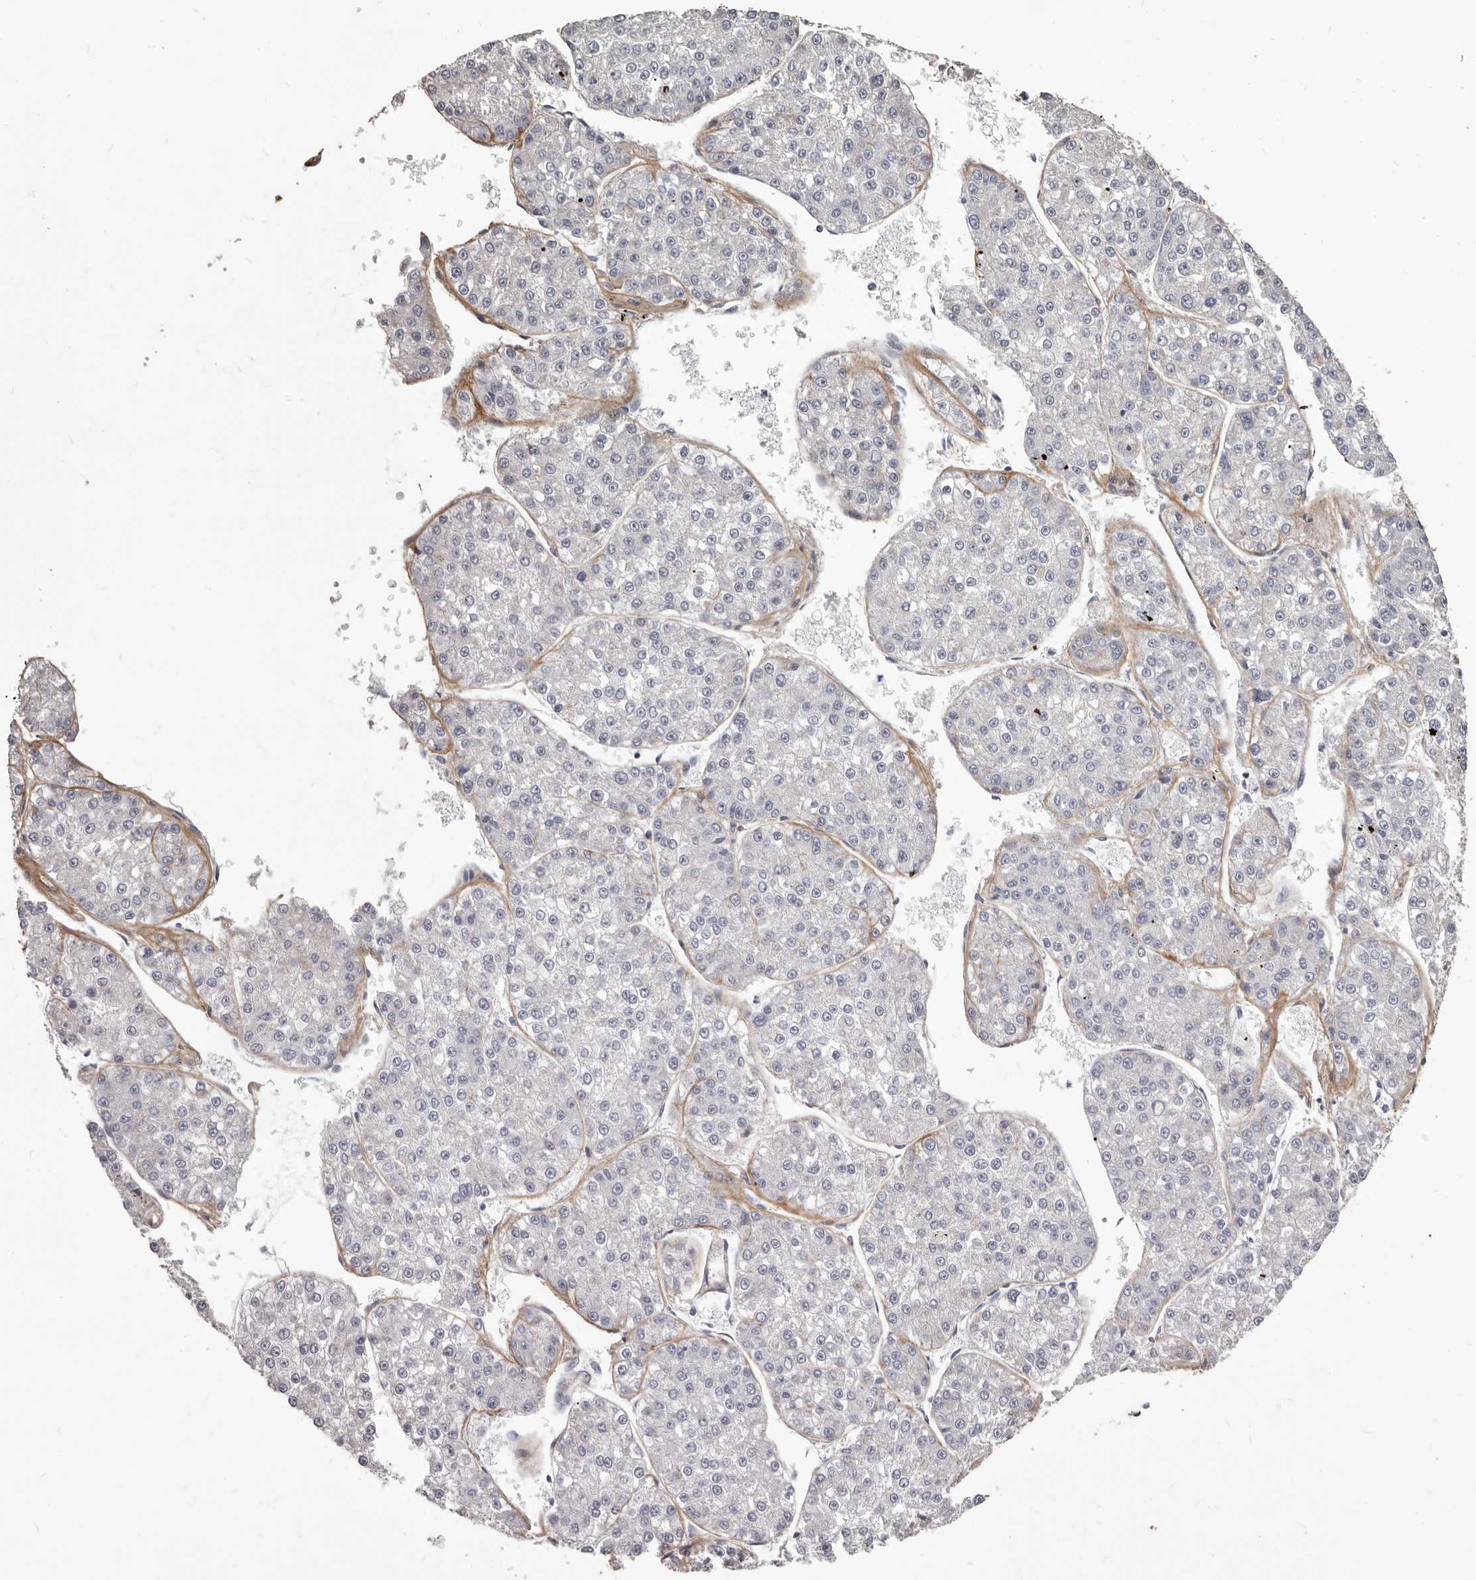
{"staining": {"intensity": "negative", "quantity": "none", "location": "none"}, "tissue": "liver cancer", "cell_type": "Tumor cells", "image_type": "cancer", "snomed": [{"axis": "morphology", "description": "Carcinoma, Hepatocellular, NOS"}, {"axis": "topography", "description": "Liver"}], "caption": "There is no significant positivity in tumor cells of liver cancer (hepatocellular carcinoma).", "gene": "COL6A1", "patient": {"sex": "female", "age": 73}}